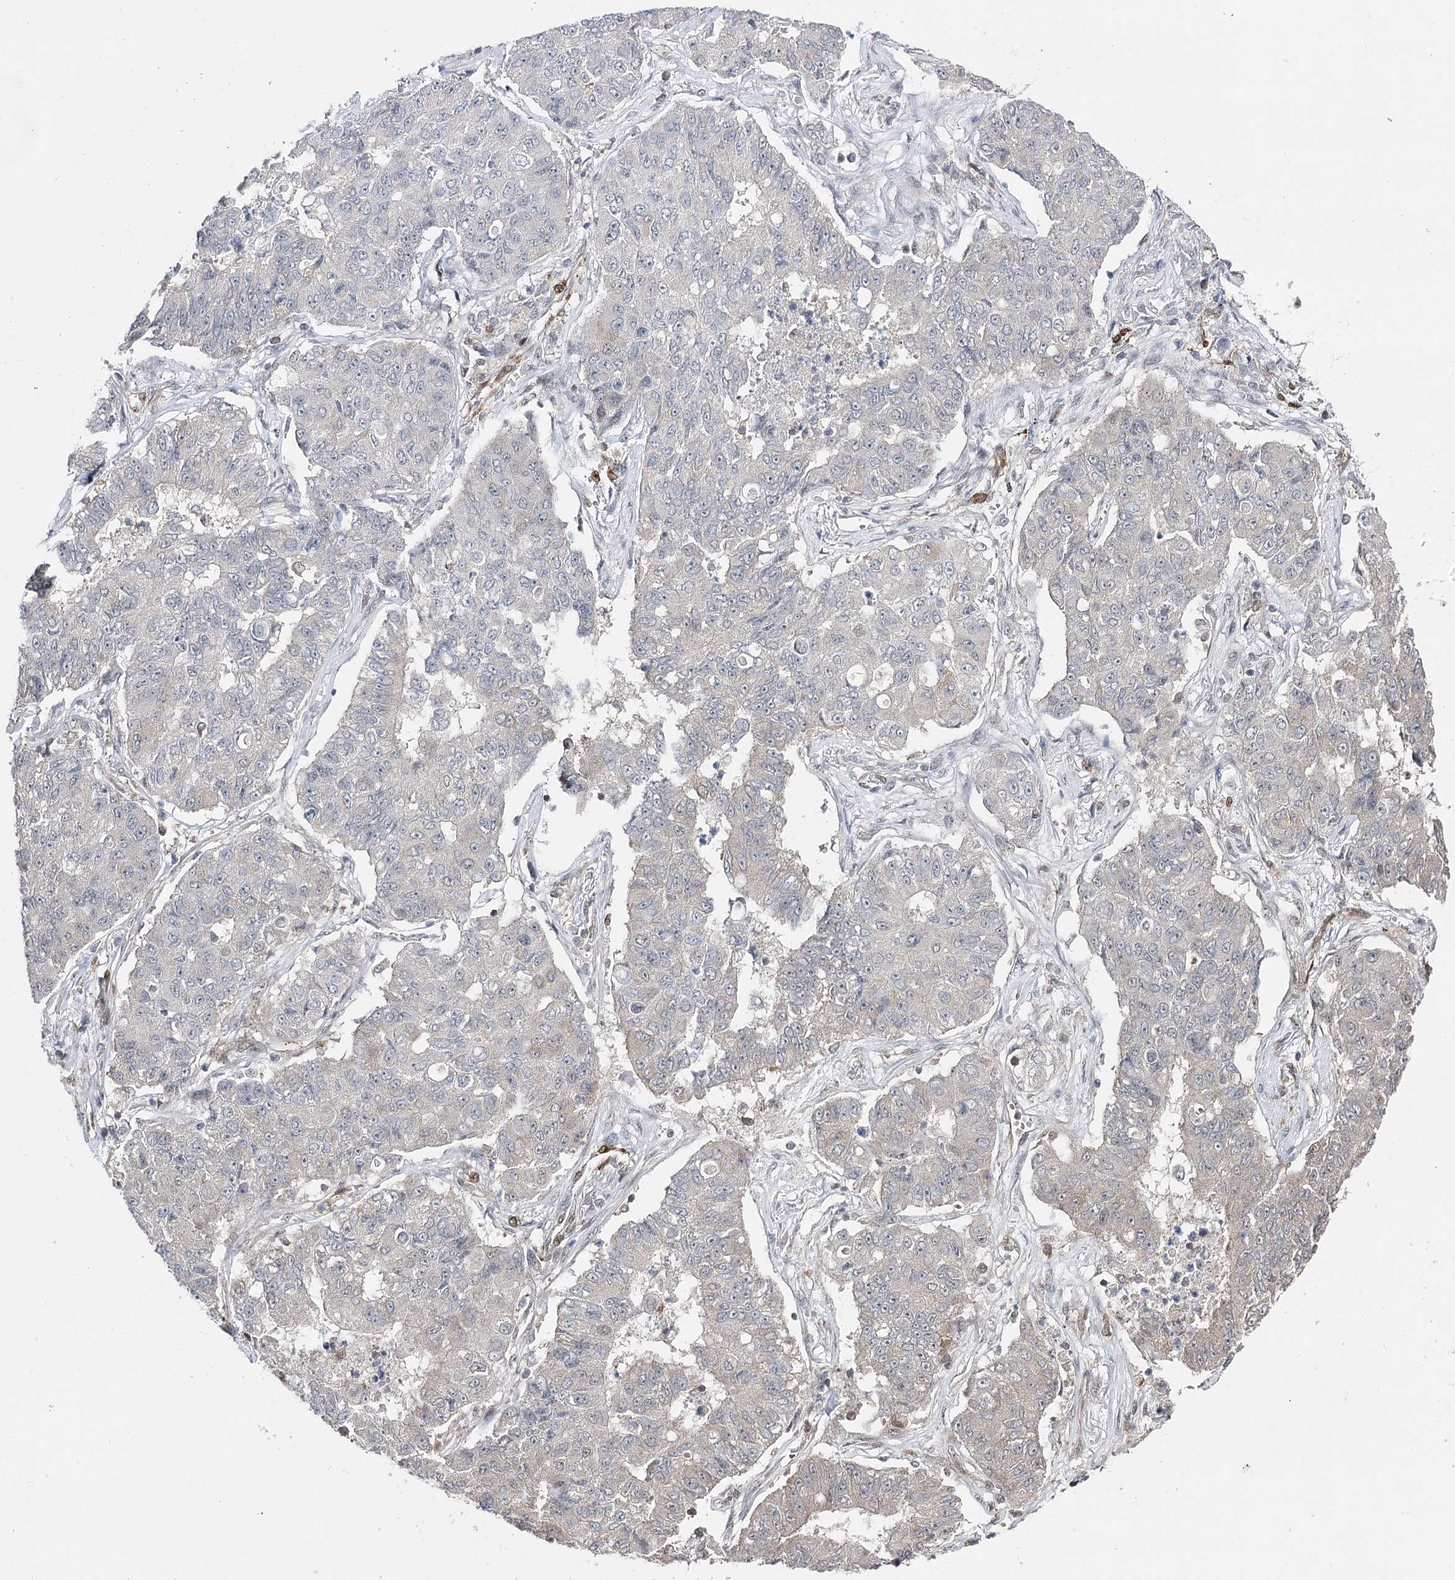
{"staining": {"intensity": "negative", "quantity": "none", "location": "none"}, "tissue": "lung cancer", "cell_type": "Tumor cells", "image_type": "cancer", "snomed": [{"axis": "morphology", "description": "Squamous cell carcinoma, NOS"}, {"axis": "topography", "description": "Lung"}], "caption": "High power microscopy photomicrograph of an immunohistochemistry (IHC) image of lung squamous cell carcinoma, revealing no significant positivity in tumor cells.", "gene": "HSD11B2", "patient": {"sex": "male", "age": 74}}